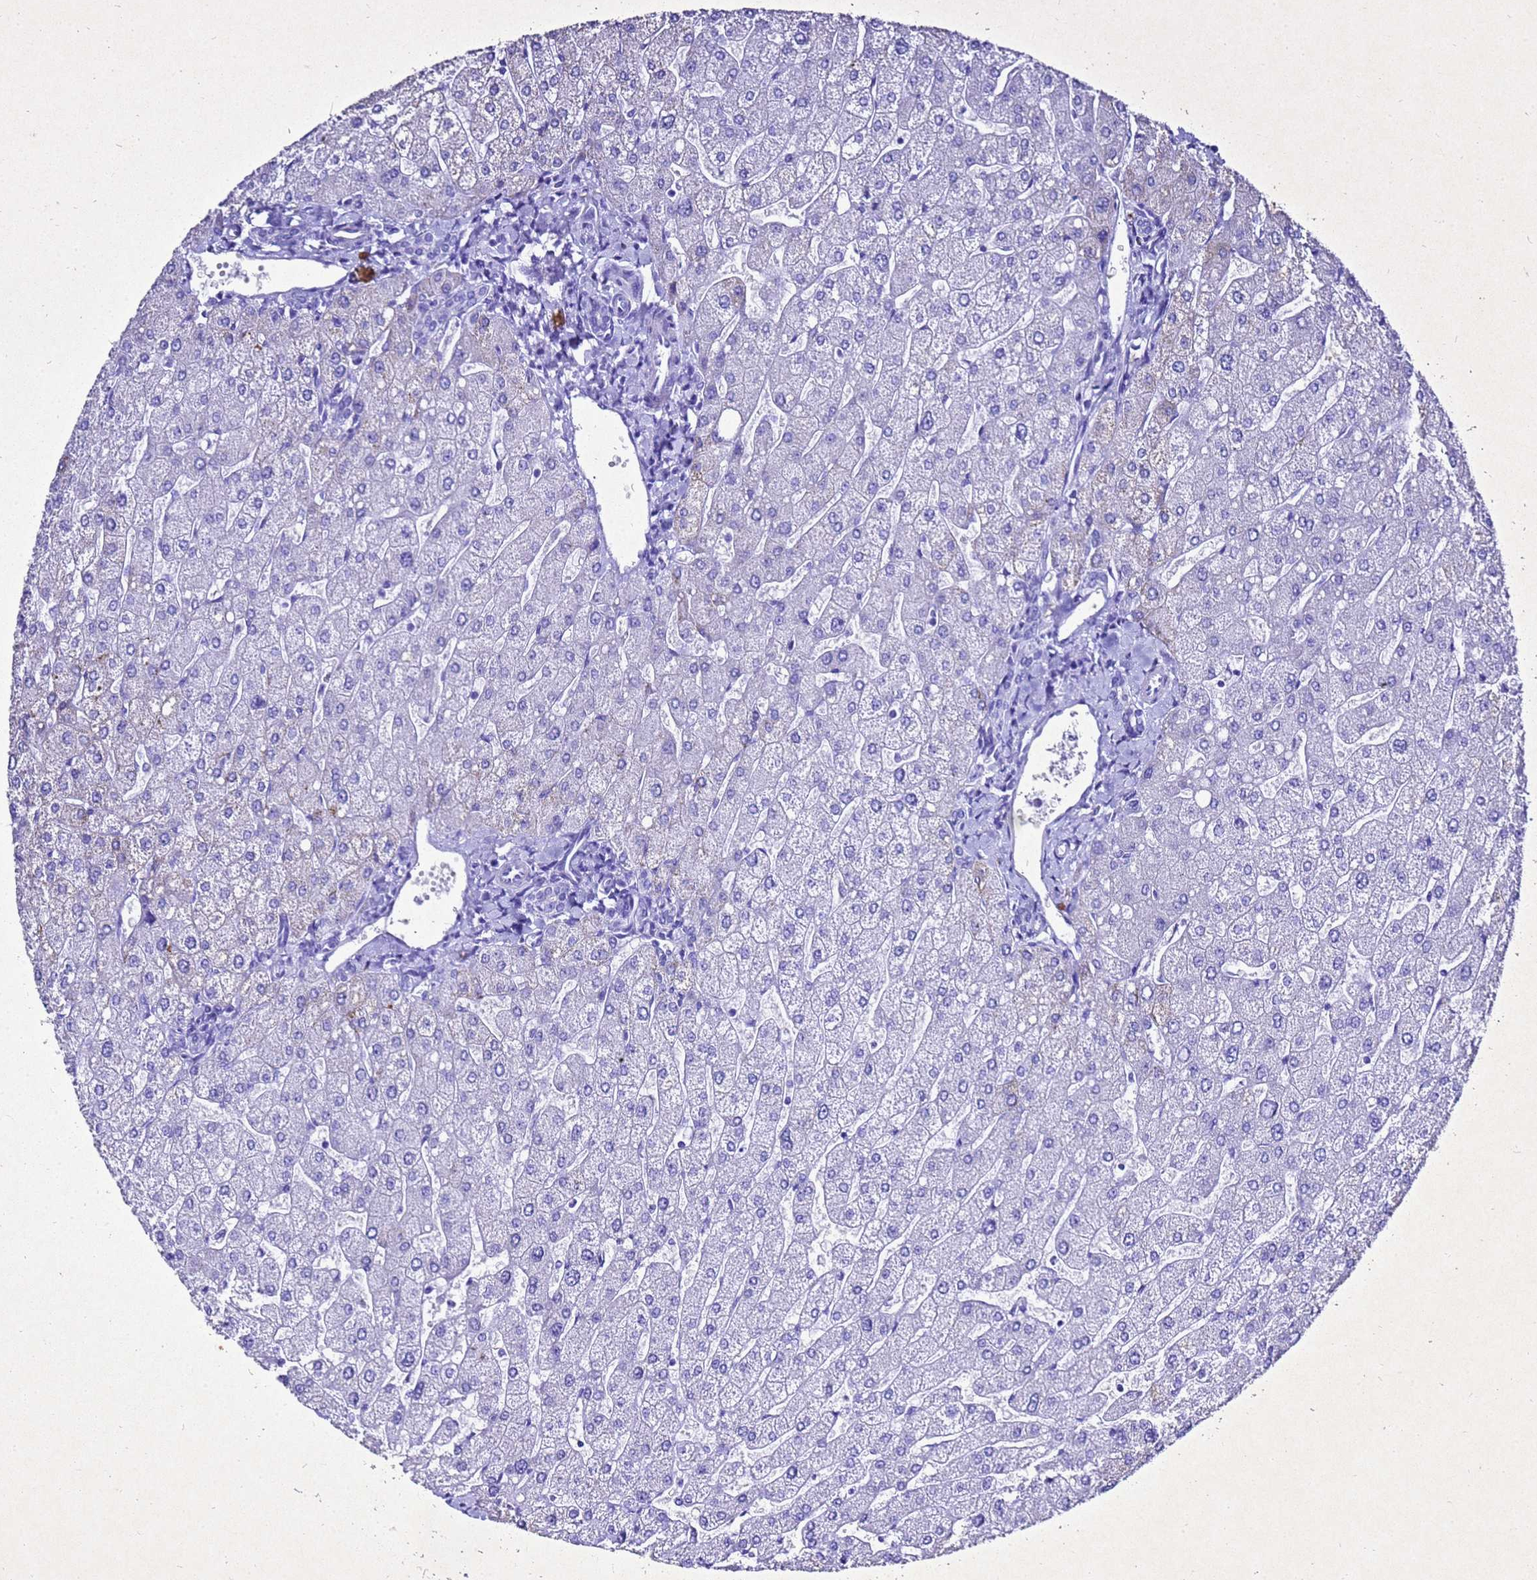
{"staining": {"intensity": "negative", "quantity": "none", "location": "none"}, "tissue": "liver", "cell_type": "Cholangiocytes", "image_type": "normal", "snomed": [{"axis": "morphology", "description": "Normal tissue, NOS"}, {"axis": "topography", "description": "Liver"}], "caption": "Histopathology image shows no protein staining in cholangiocytes of benign liver.", "gene": "LIPF", "patient": {"sex": "male", "age": 55}}